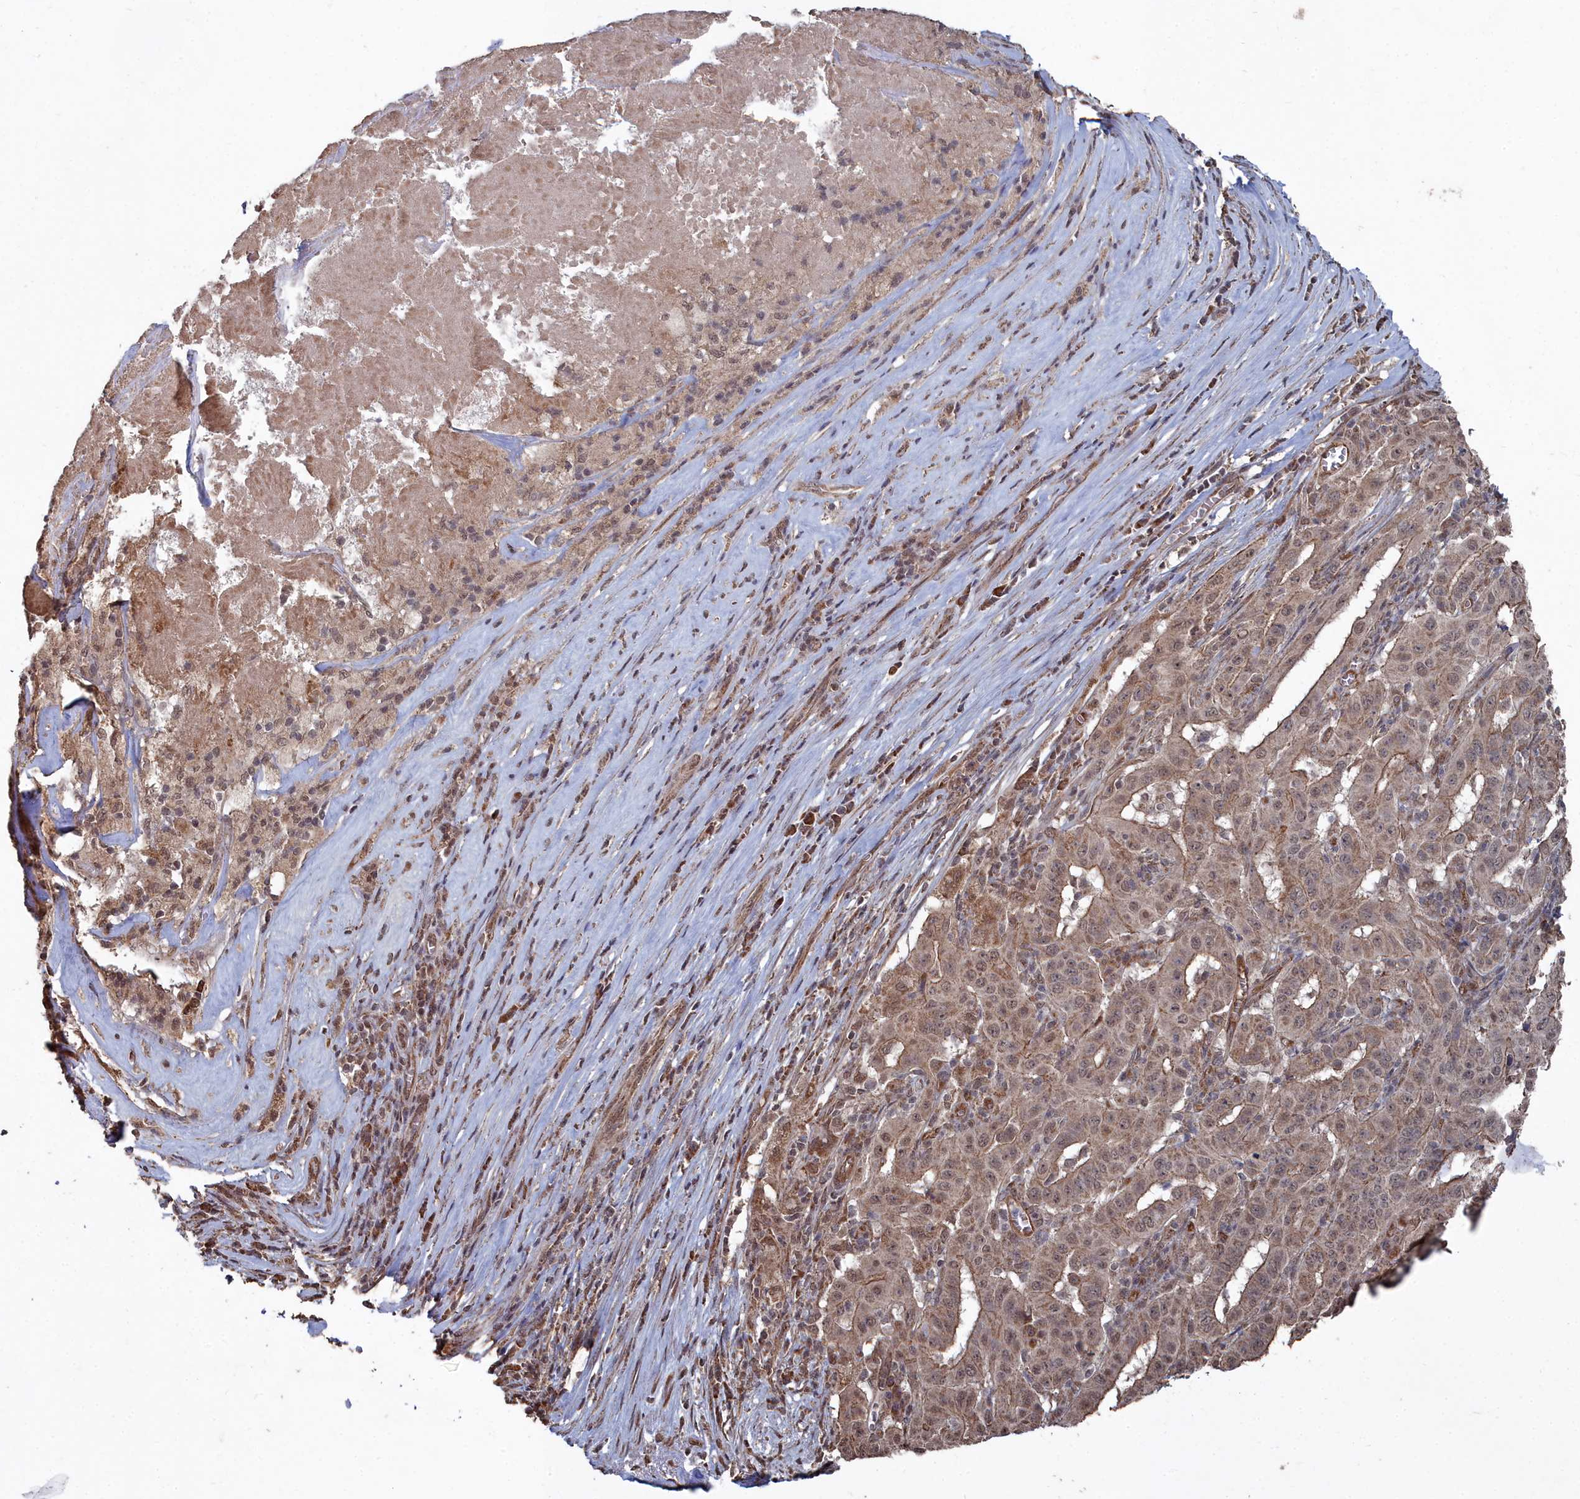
{"staining": {"intensity": "moderate", "quantity": ">75%", "location": "cytoplasmic/membranous,nuclear"}, "tissue": "pancreatic cancer", "cell_type": "Tumor cells", "image_type": "cancer", "snomed": [{"axis": "morphology", "description": "Adenocarcinoma, NOS"}, {"axis": "topography", "description": "Pancreas"}], "caption": "An image of human pancreatic cancer stained for a protein demonstrates moderate cytoplasmic/membranous and nuclear brown staining in tumor cells.", "gene": "CCNP", "patient": {"sex": "male", "age": 63}}